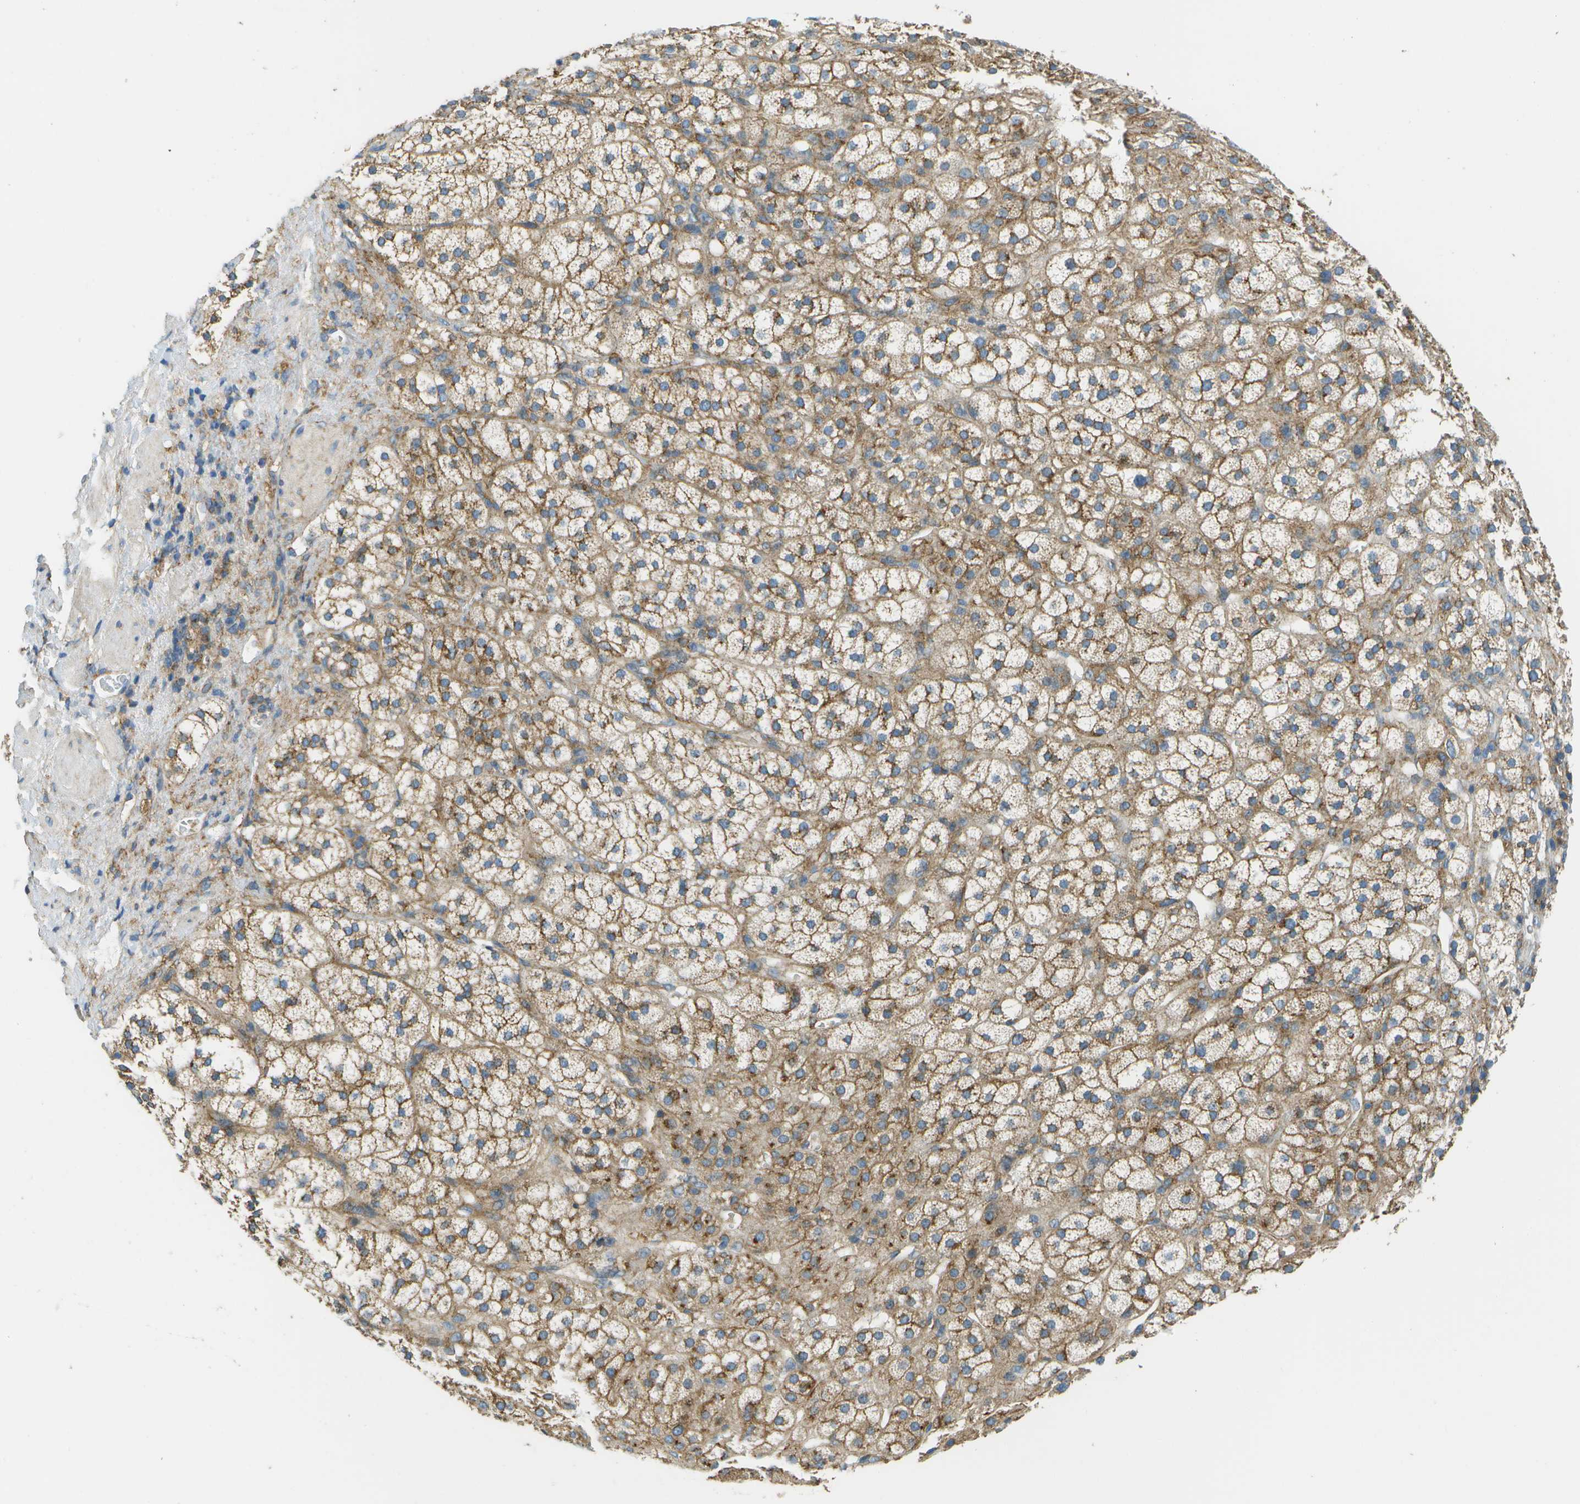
{"staining": {"intensity": "moderate", "quantity": ">75%", "location": "cytoplasmic/membranous"}, "tissue": "adrenal gland", "cell_type": "Glandular cells", "image_type": "normal", "snomed": [{"axis": "morphology", "description": "Normal tissue, NOS"}, {"axis": "topography", "description": "Adrenal gland"}], "caption": "Immunohistochemical staining of normal human adrenal gland reveals >75% levels of moderate cytoplasmic/membranous protein staining in approximately >75% of glandular cells. Nuclei are stained in blue.", "gene": "CLTC", "patient": {"sex": "male", "age": 56}}